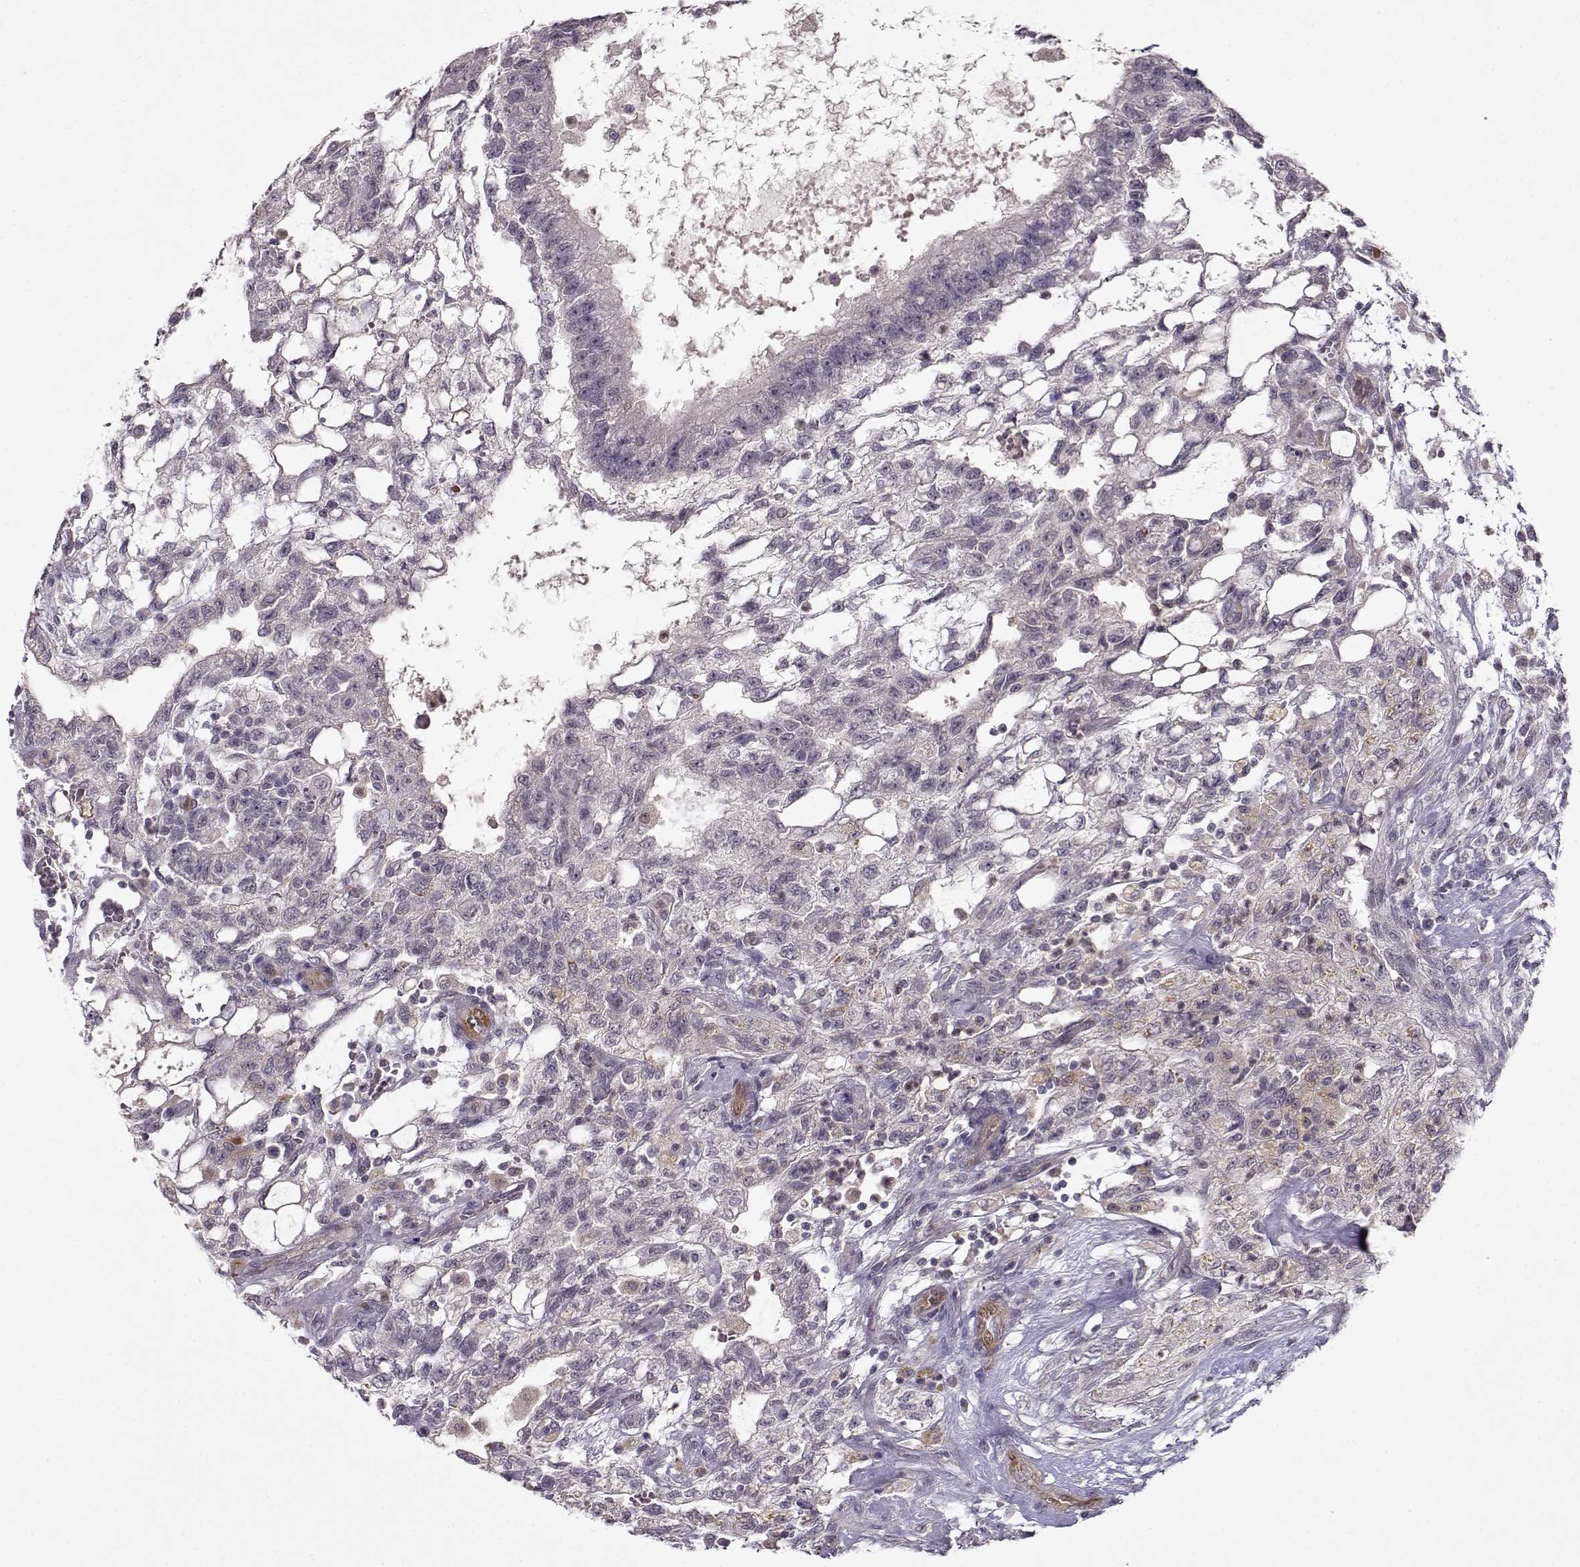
{"staining": {"intensity": "negative", "quantity": "none", "location": "none"}, "tissue": "testis cancer", "cell_type": "Tumor cells", "image_type": "cancer", "snomed": [{"axis": "morphology", "description": "Carcinoma, Embryonal, NOS"}, {"axis": "topography", "description": "Testis"}], "caption": "Human testis cancer (embryonal carcinoma) stained for a protein using immunohistochemistry (IHC) shows no positivity in tumor cells.", "gene": "BMX", "patient": {"sex": "male", "age": 32}}